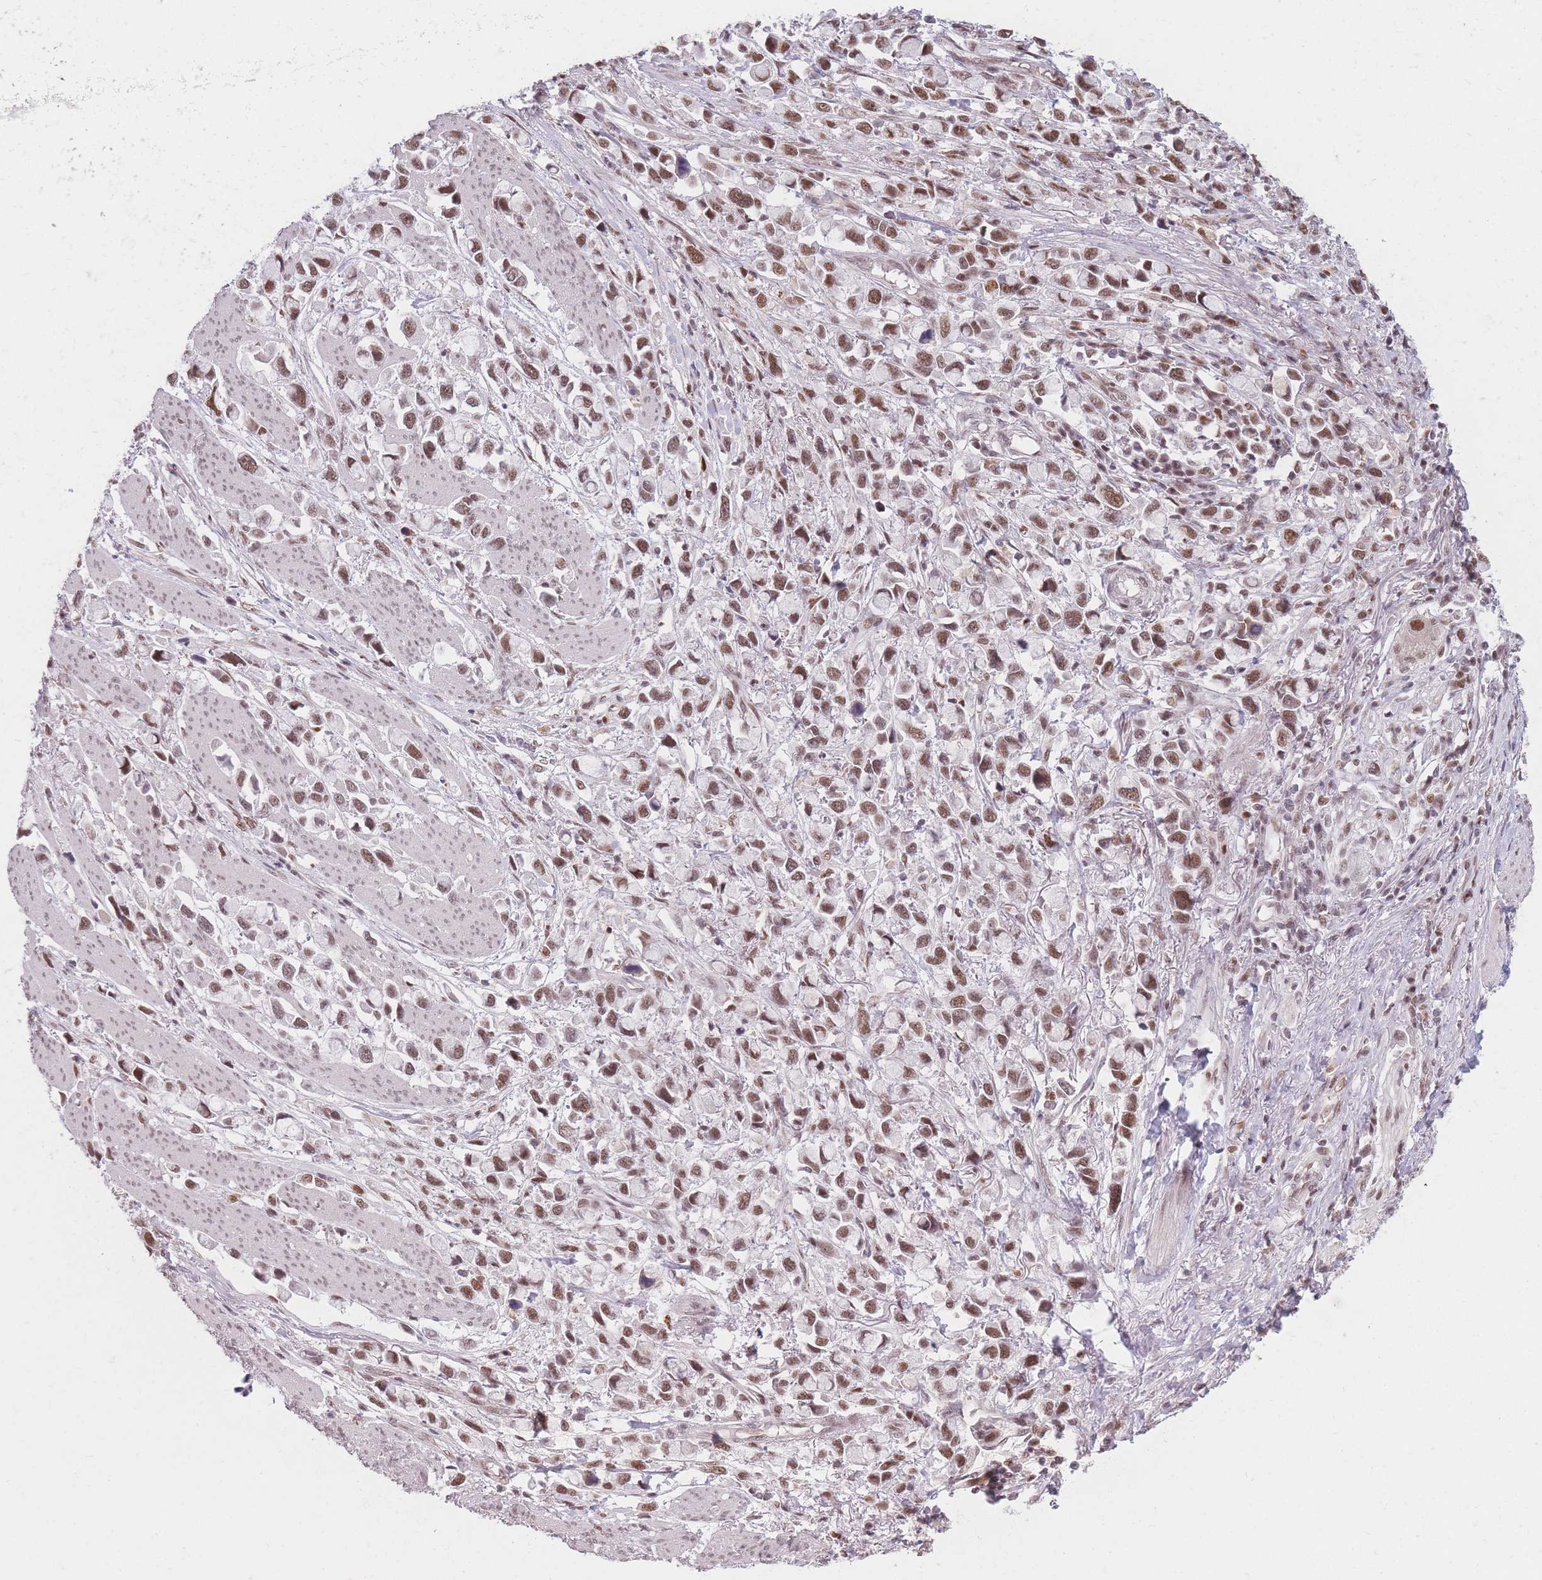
{"staining": {"intensity": "moderate", "quantity": ">75%", "location": "nuclear"}, "tissue": "stomach cancer", "cell_type": "Tumor cells", "image_type": "cancer", "snomed": [{"axis": "morphology", "description": "Adenocarcinoma, NOS"}, {"axis": "topography", "description": "Stomach"}], "caption": "Brown immunohistochemical staining in human stomach adenocarcinoma displays moderate nuclear expression in approximately >75% of tumor cells.", "gene": "SUPT6H", "patient": {"sex": "female", "age": 81}}